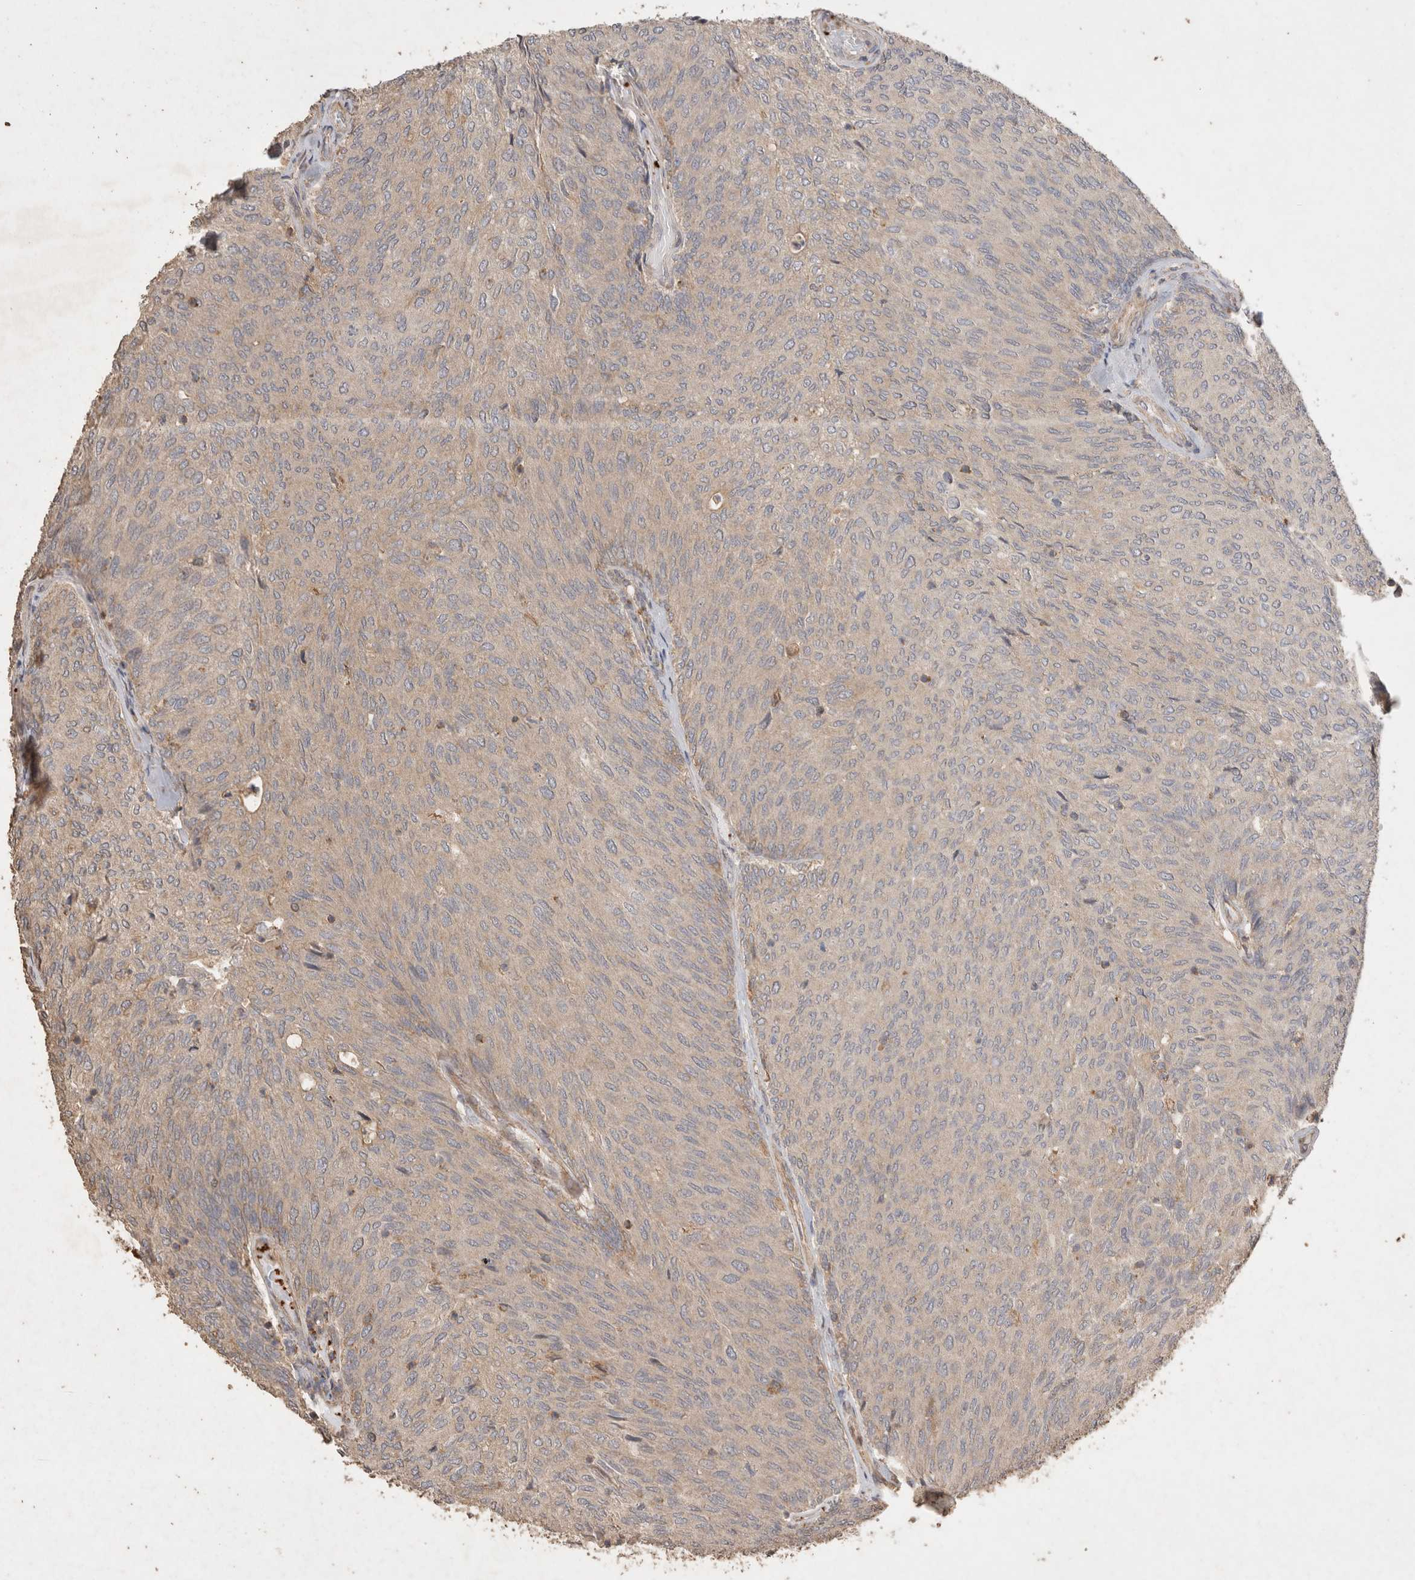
{"staining": {"intensity": "weak", "quantity": "25%-75%", "location": "cytoplasmic/membranous"}, "tissue": "urothelial cancer", "cell_type": "Tumor cells", "image_type": "cancer", "snomed": [{"axis": "morphology", "description": "Urothelial carcinoma, Low grade"}, {"axis": "topography", "description": "Urinary bladder"}], "caption": "Low-grade urothelial carcinoma tissue shows weak cytoplasmic/membranous positivity in approximately 25%-75% of tumor cells, visualized by immunohistochemistry. (Stains: DAB (3,3'-diaminobenzidine) in brown, nuclei in blue, Microscopy: brightfield microscopy at high magnification).", "gene": "SNX31", "patient": {"sex": "female", "age": 79}}